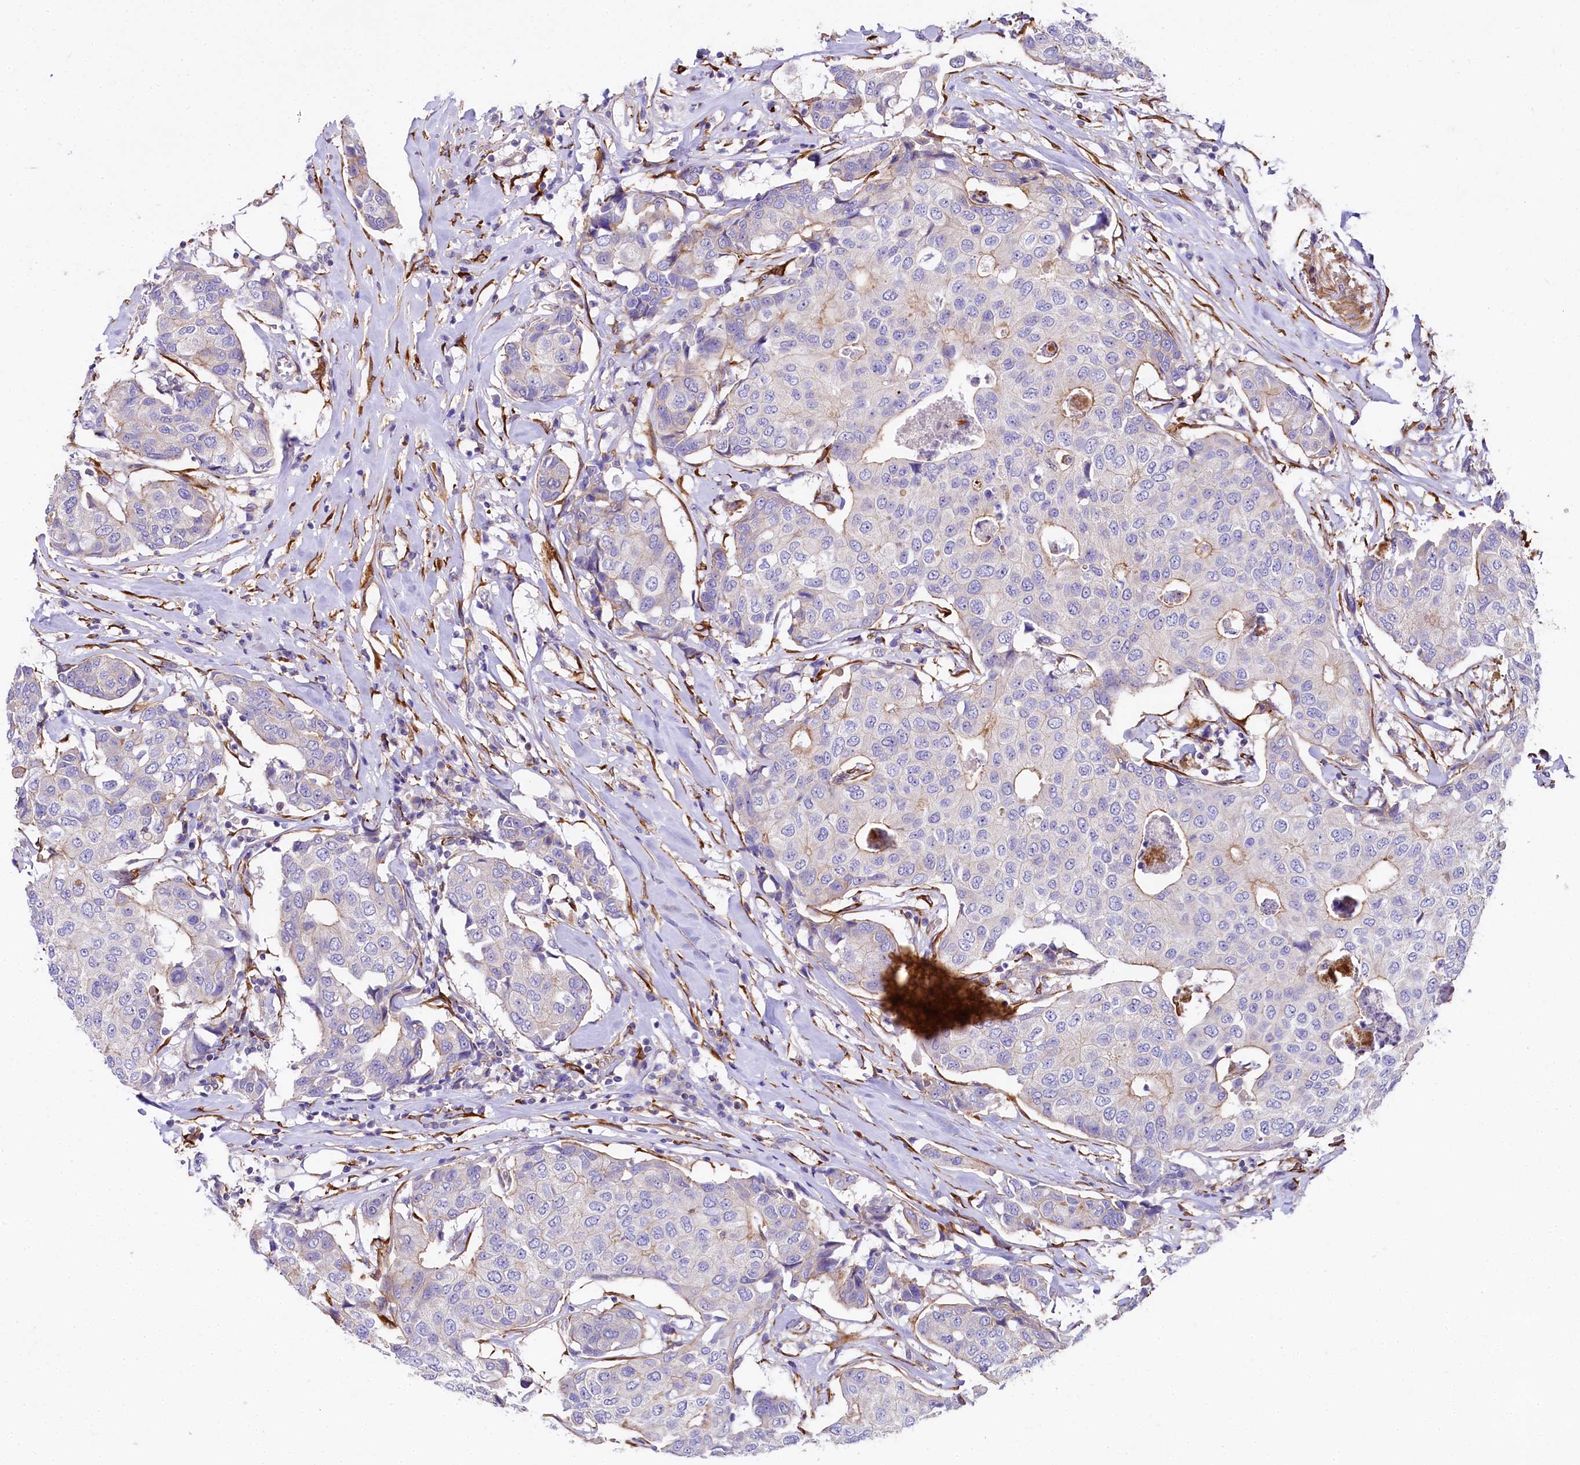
{"staining": {"intensity": "negative", "quantity": "none", "location": "none"}, "tissue": "breast cancer", "cell_type": "Tumor cells", "image_type": "cancer", "snomed": [{"axis": "morphology", "description": "Duct carcinoma"}, {"axis": "topography", "description": "Breast"}], "caption": "Immunohistochemical staining of breast intraductal carcinoma reveals no significant staining in tumor cells.", "gene": "FCHSD2", "patient": {"sex": "female", "age": 80}}